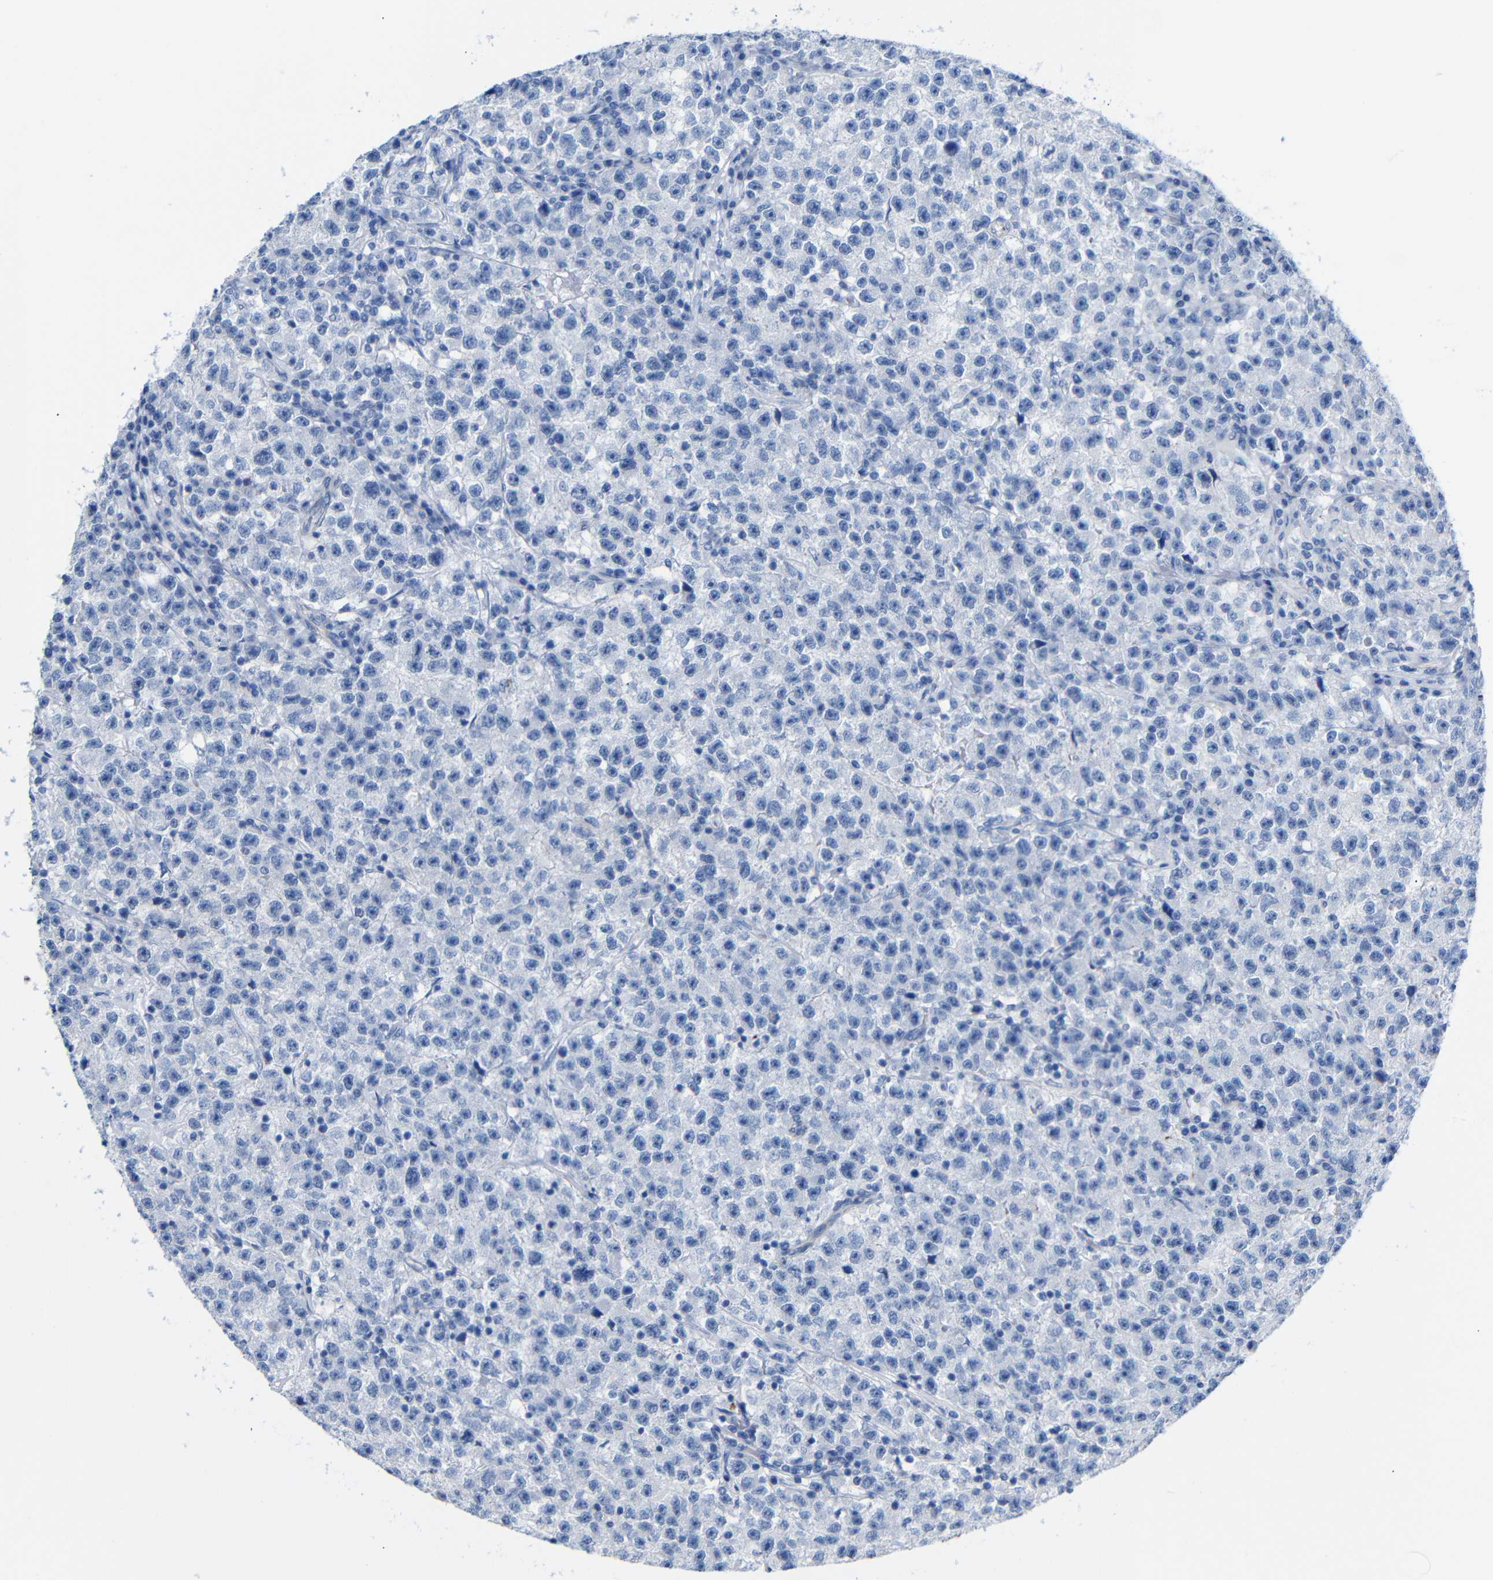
{"staining": {"intensity": "negative", "quantity": "none", "location": "none"}, "tissue": "testis cancer", "cell_type": "Tumor cells", "image_type": "cancer", "snomed": [{"axis": "morphology", "description": "Seminoma, NOS"}, {"axis": "topography", "description": "Testis"}], "caption": "Seminoma (testis) was stained to show a protein in brown. There is no significant positivity in tumor cells.", "gene": "CGNL1", "patient": {"sex": "male", "age": 22}}